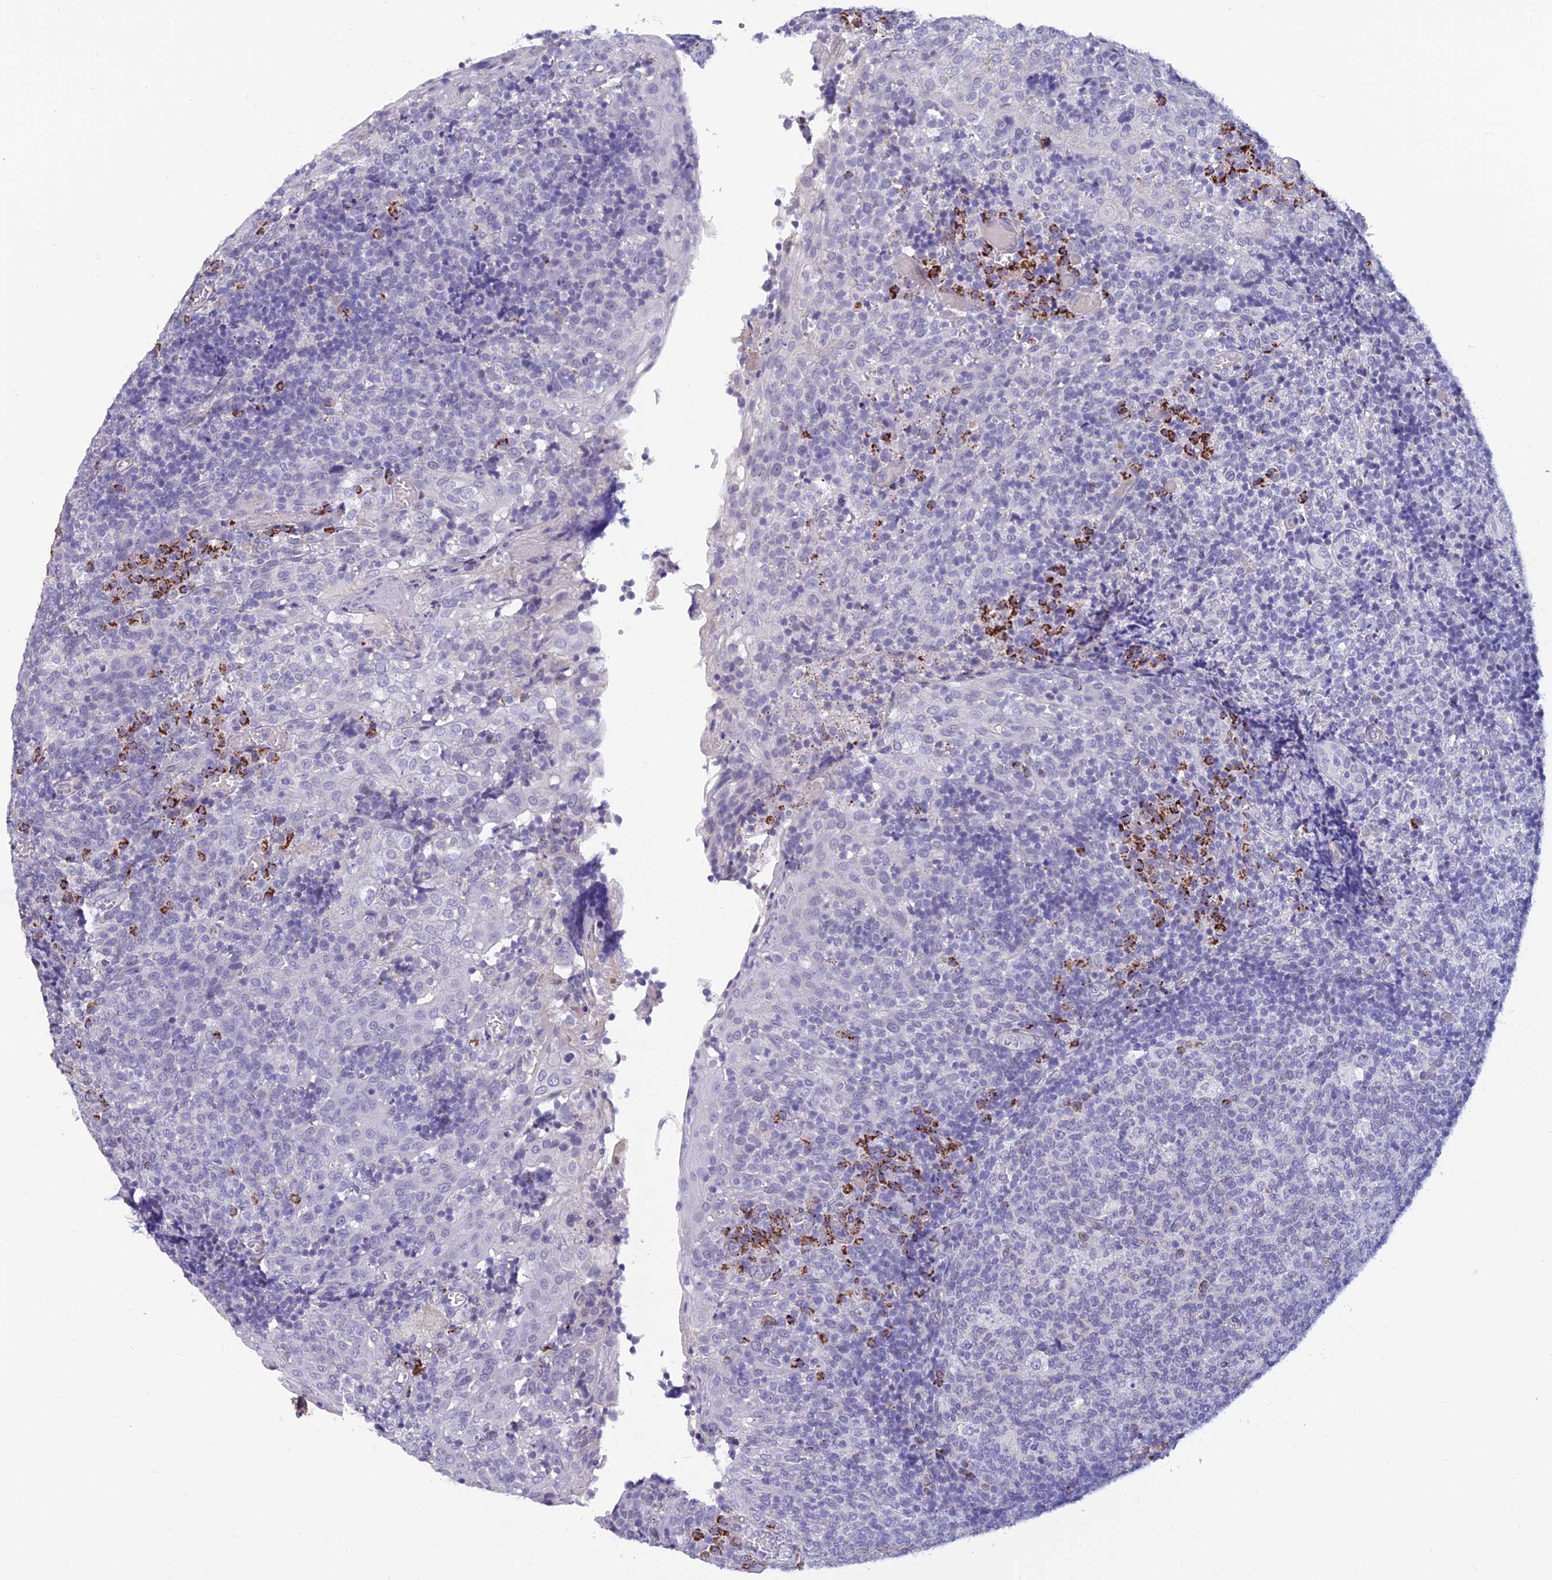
{"staining": {"intensity": "negative", "quantity": "none", "location": "none"}, "tissue": "tonsil", "cell_type": "Germinal center cells", "image_type": "normal", "snomed": [{"axis": "morphology", "description": "Normal tissue, NOS"}, {"axis": "topography", "description": "Tonsil"}], "caption": "Germinal center cells show no significant protein expression in benign tonsil.", "gene": "ALDH1L2", "patient": {"sex": "female", "age": 19}}